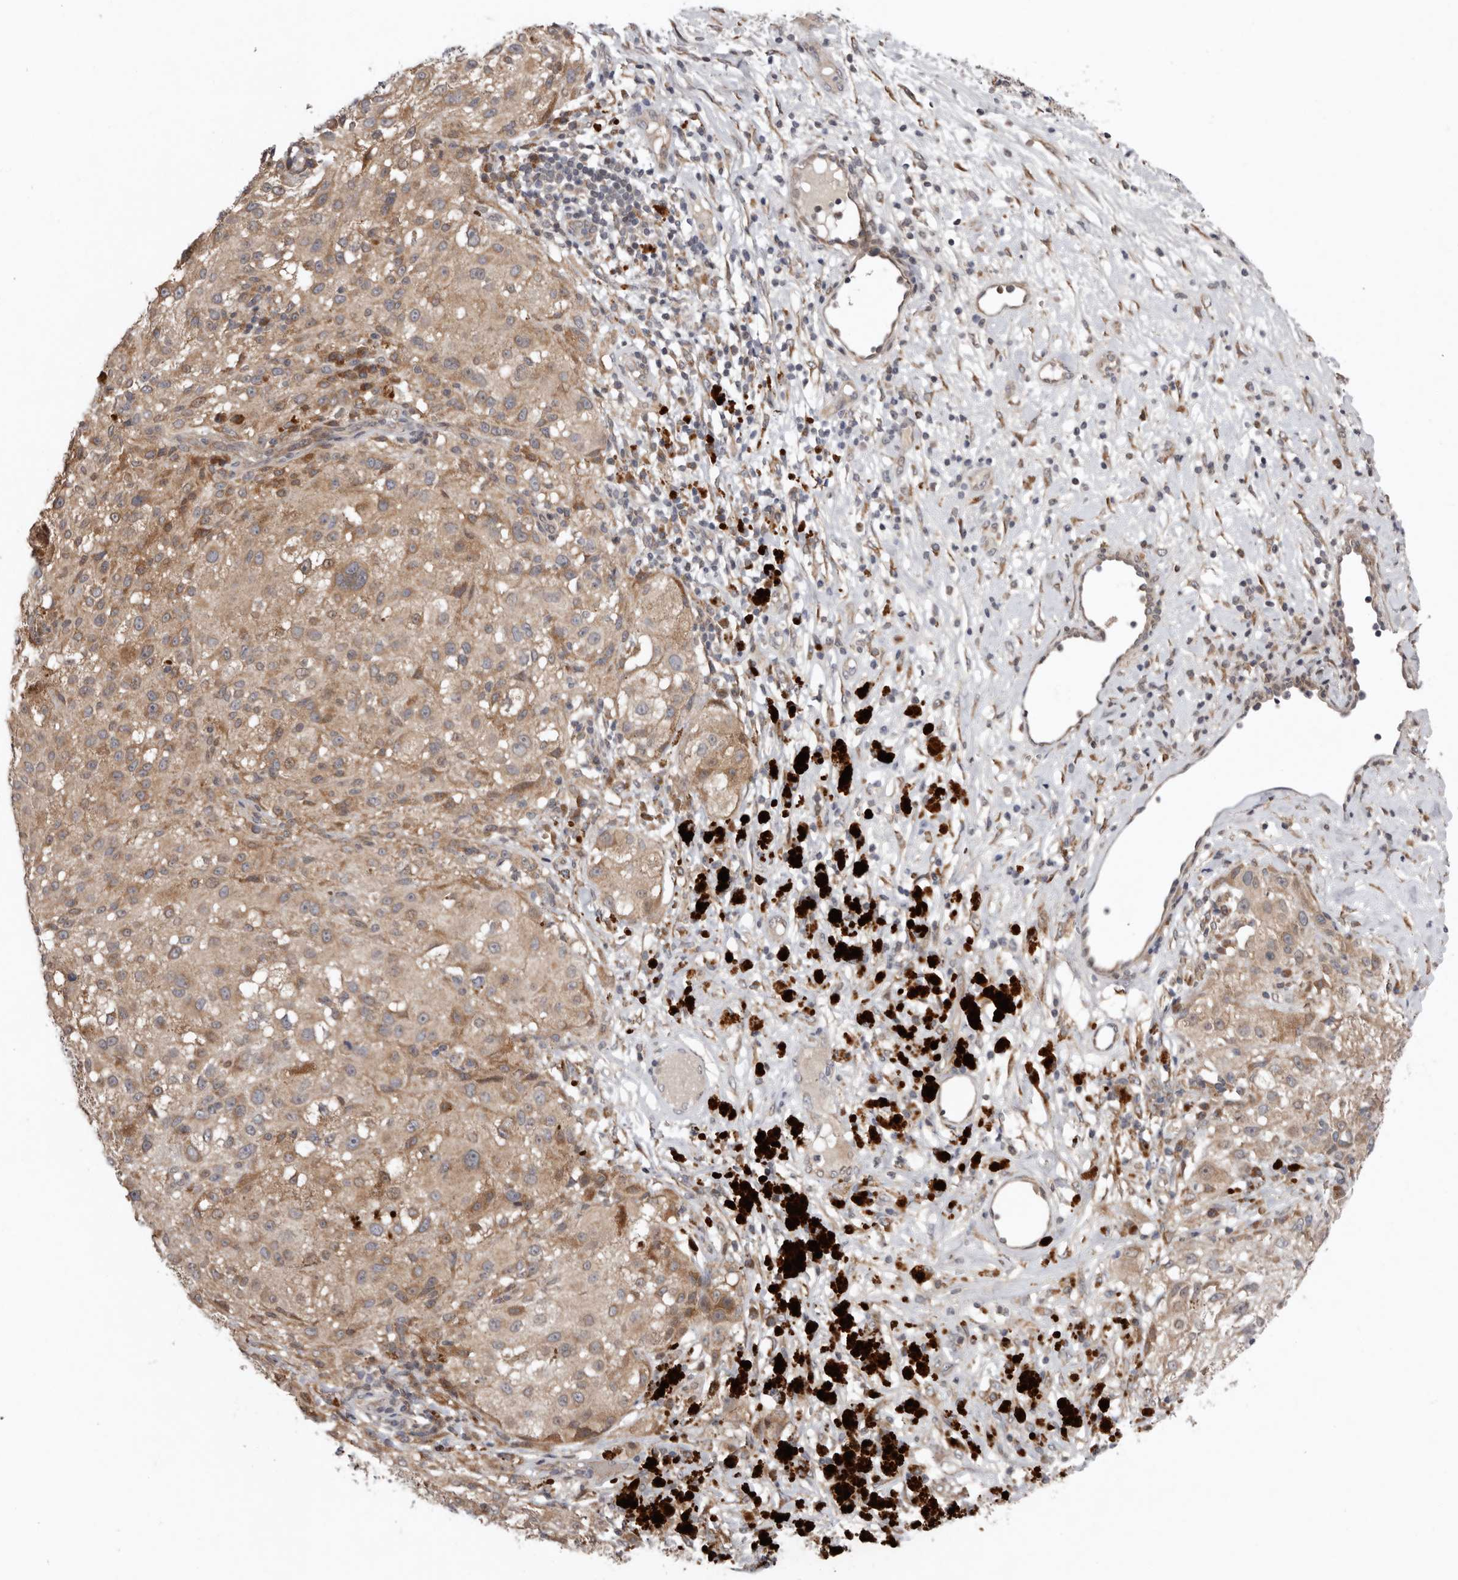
{"staining": {"intensity": "weak", "quantity": ">75%", "location": "cytoplasmic/membranous"}, "tissue": "melanoma", "cell_type": "Tumor cells", "image_type": "cancer", "snomed": [{"axis": "morphology", "description": "Necrosis, NOS"}, {"axis": "morphology", "description": "Malignant melanoma, NOS"}, {"axis": "topography", "description": "Skin"}], "caption": "Protein analysis of malignant melanoma tissue shows weak cytoplasmic/membranous staining in about >75% of tumor cells.", "gene": "CHML", "patient": {"sex": "female", "age": 87}}